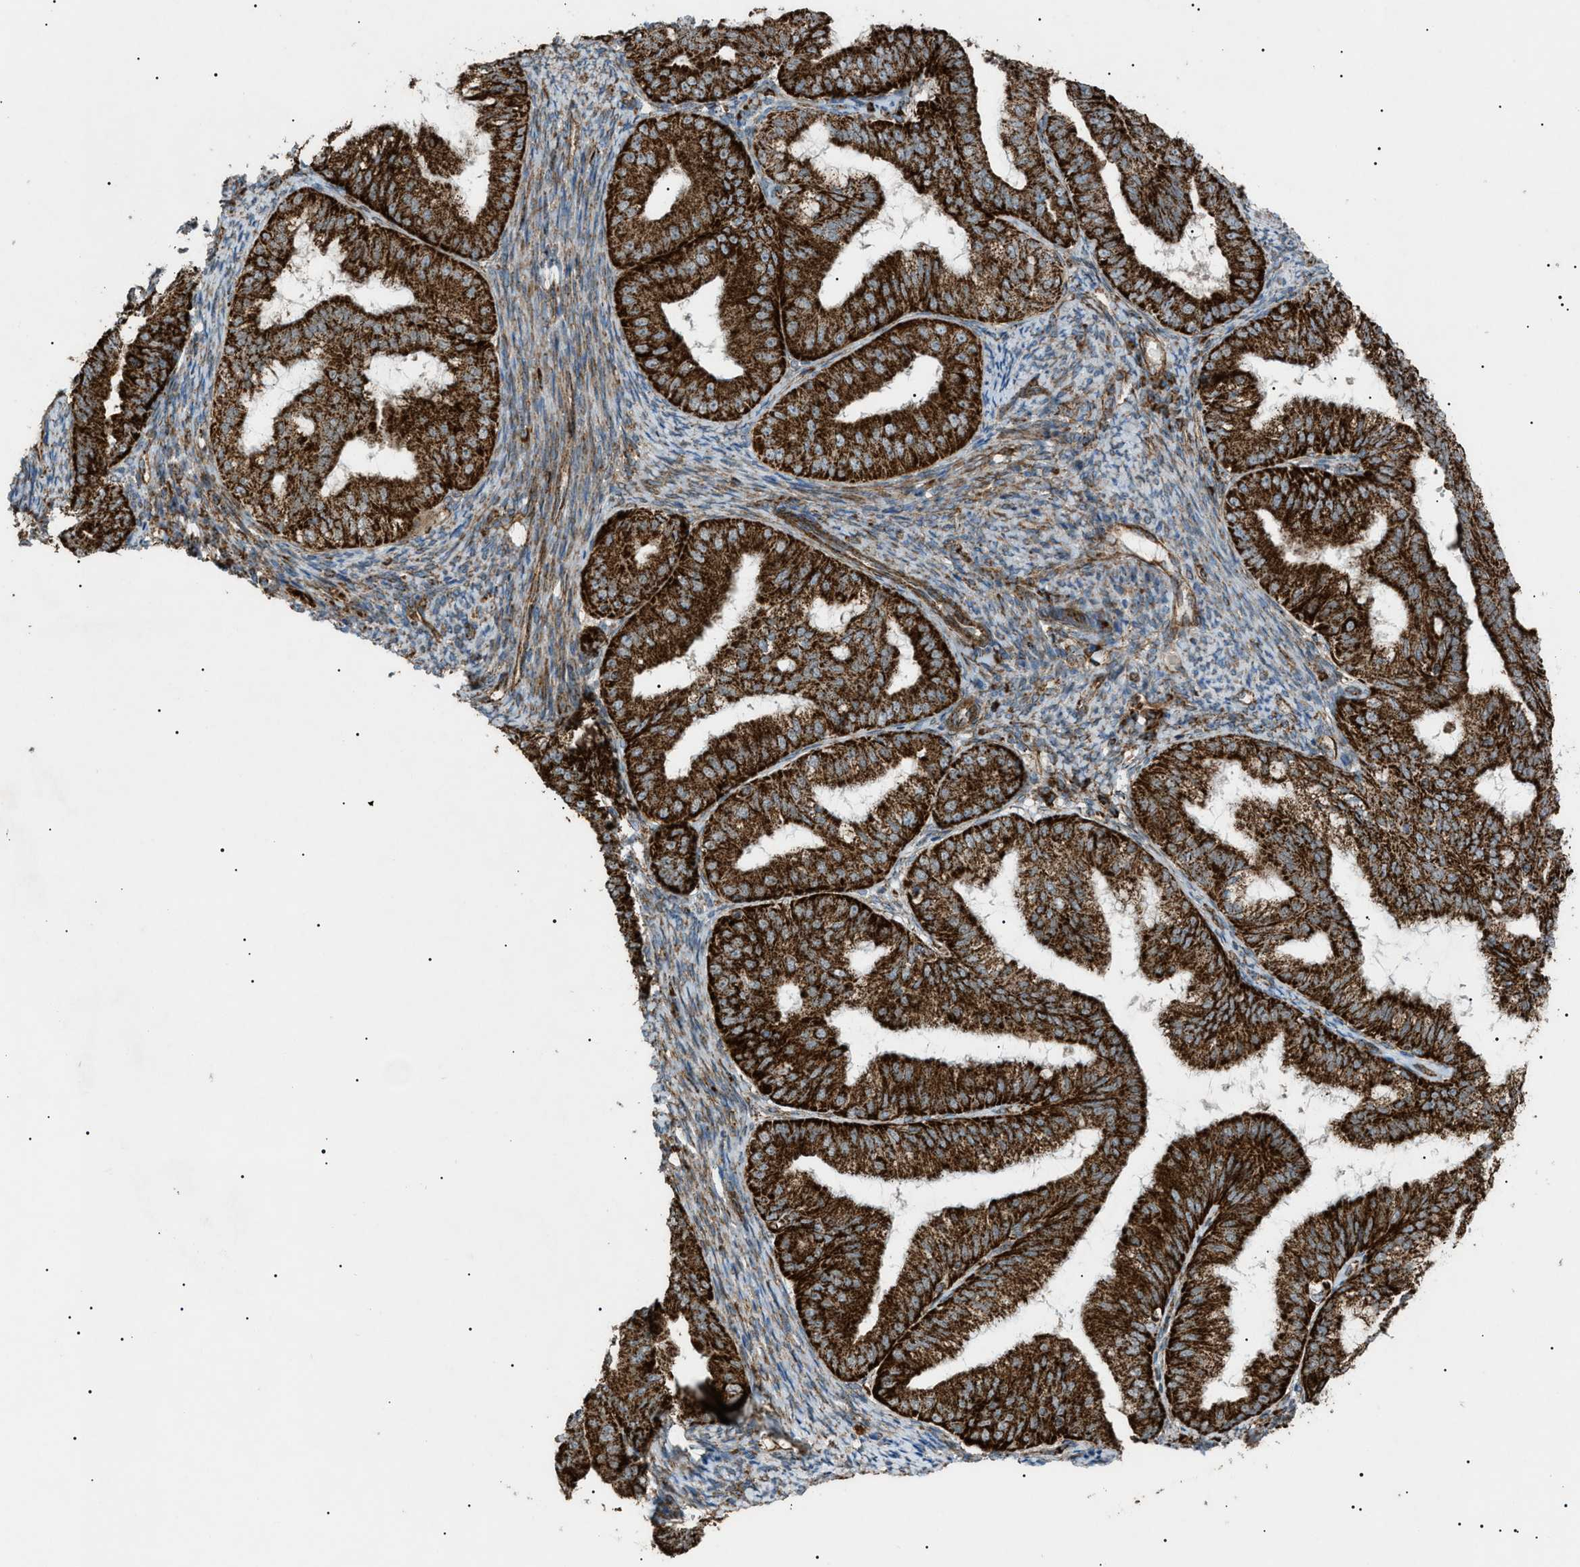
{"staining": {"intensity": "strong", "quantity": ">75%", "location": "cytoplasmic/membranous"}, "tissue": "endometrial cancer", "cell_type": "Tumor cells", "image_type": "cancer", "snomed": [{"axis": "morphology", "description": "Adenocarcinoma, NOS"}, {"axis": "topography", "description": "Endometrium"}], "caption": "Protein positivity by immunohistochemistry exhibits strong cytoplasmic/membranous staining in approximately >75% of tumor cells in endometrial cancer.", "gene": "C1GALT1C1", "patient": {"sex": "female", "age": 63}}